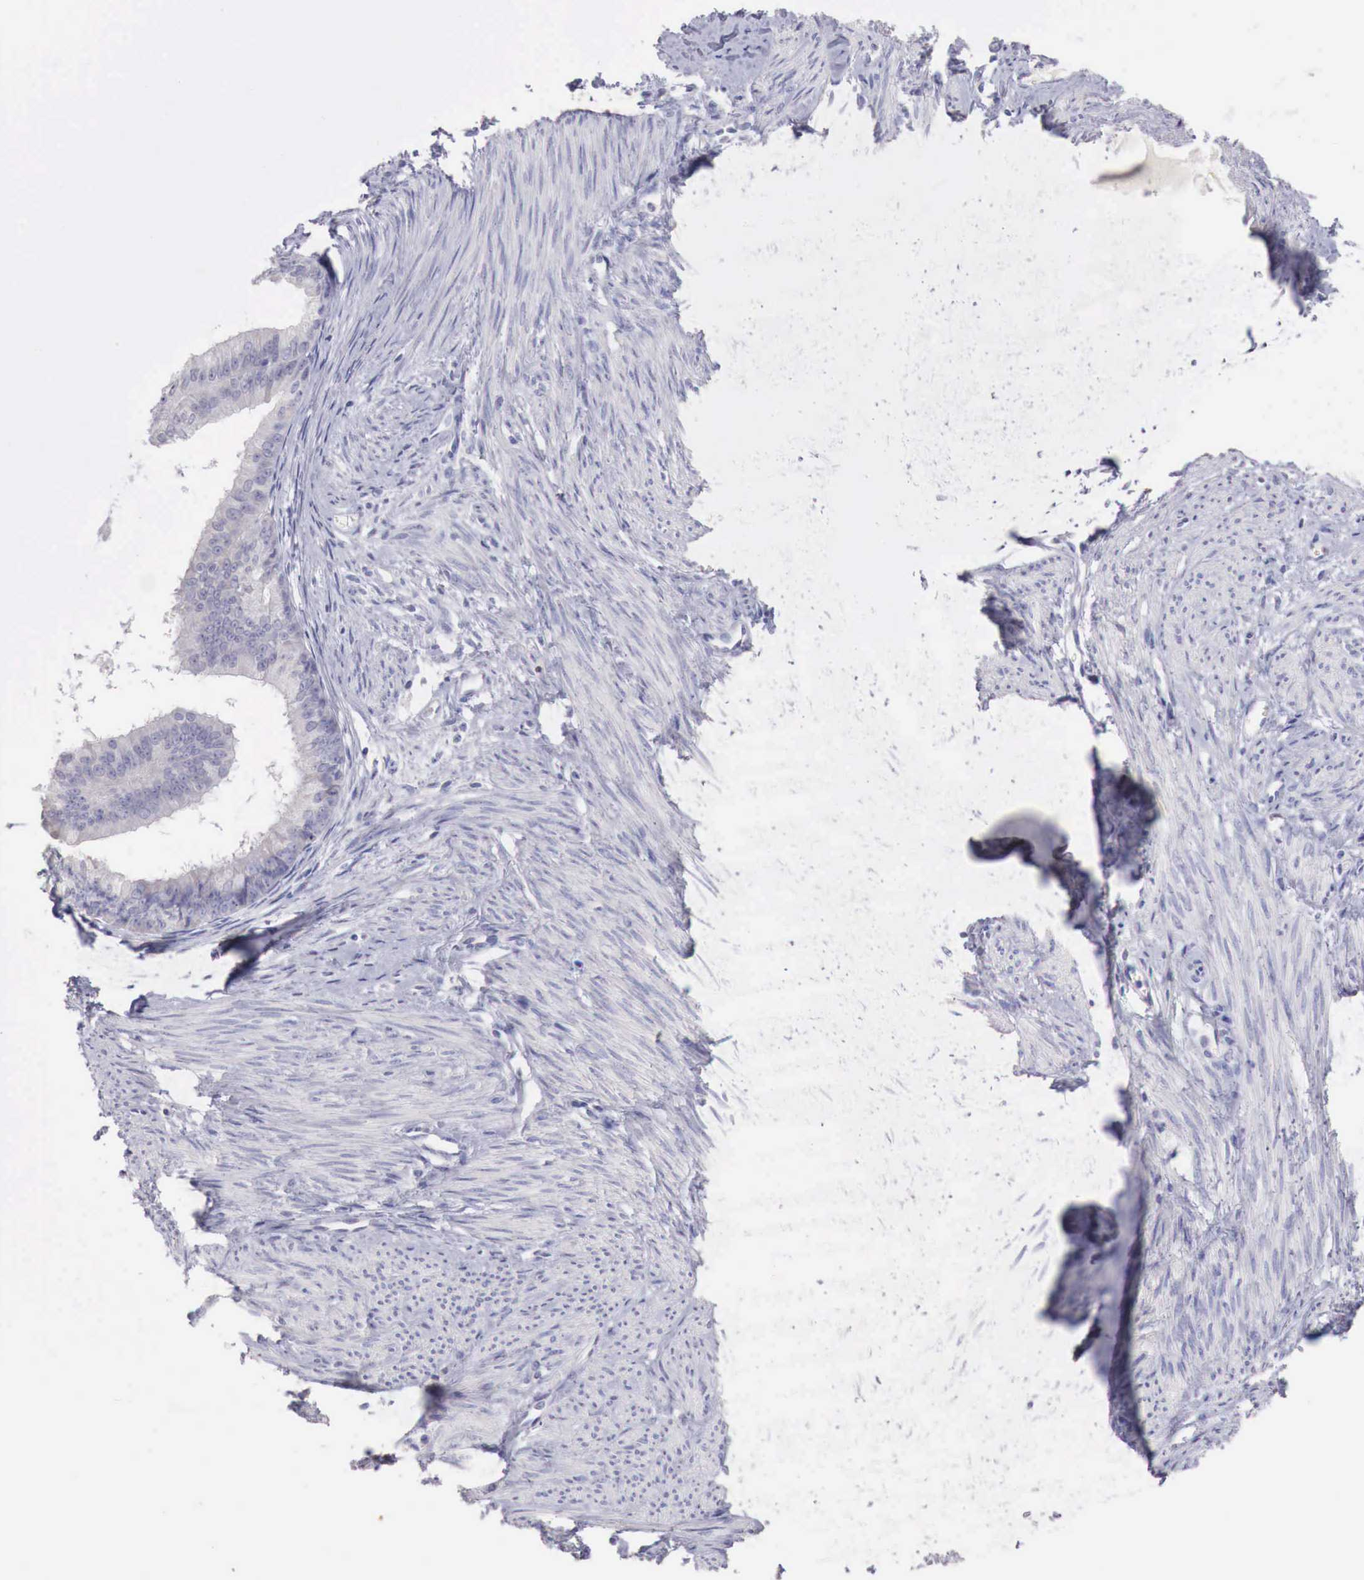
{"staining": {"intensity": "negative", "quantity": "none", "location": "none"}, "tissue": "endometrial cancer", "cell_type": "Tumor cells", "image_type": "cancer", "snomed": [{"axis": "morphology", "description": "Adenocarcinoma, NOS"}, {"axis": "topography", "description": "Endometrium"}], "caption": "Tumor cells show no significant protein positivity in endometrial cancer (adenocarcinoma).", "gene": "ITIH6", "patient": {"sex": "female", "age": 76}}